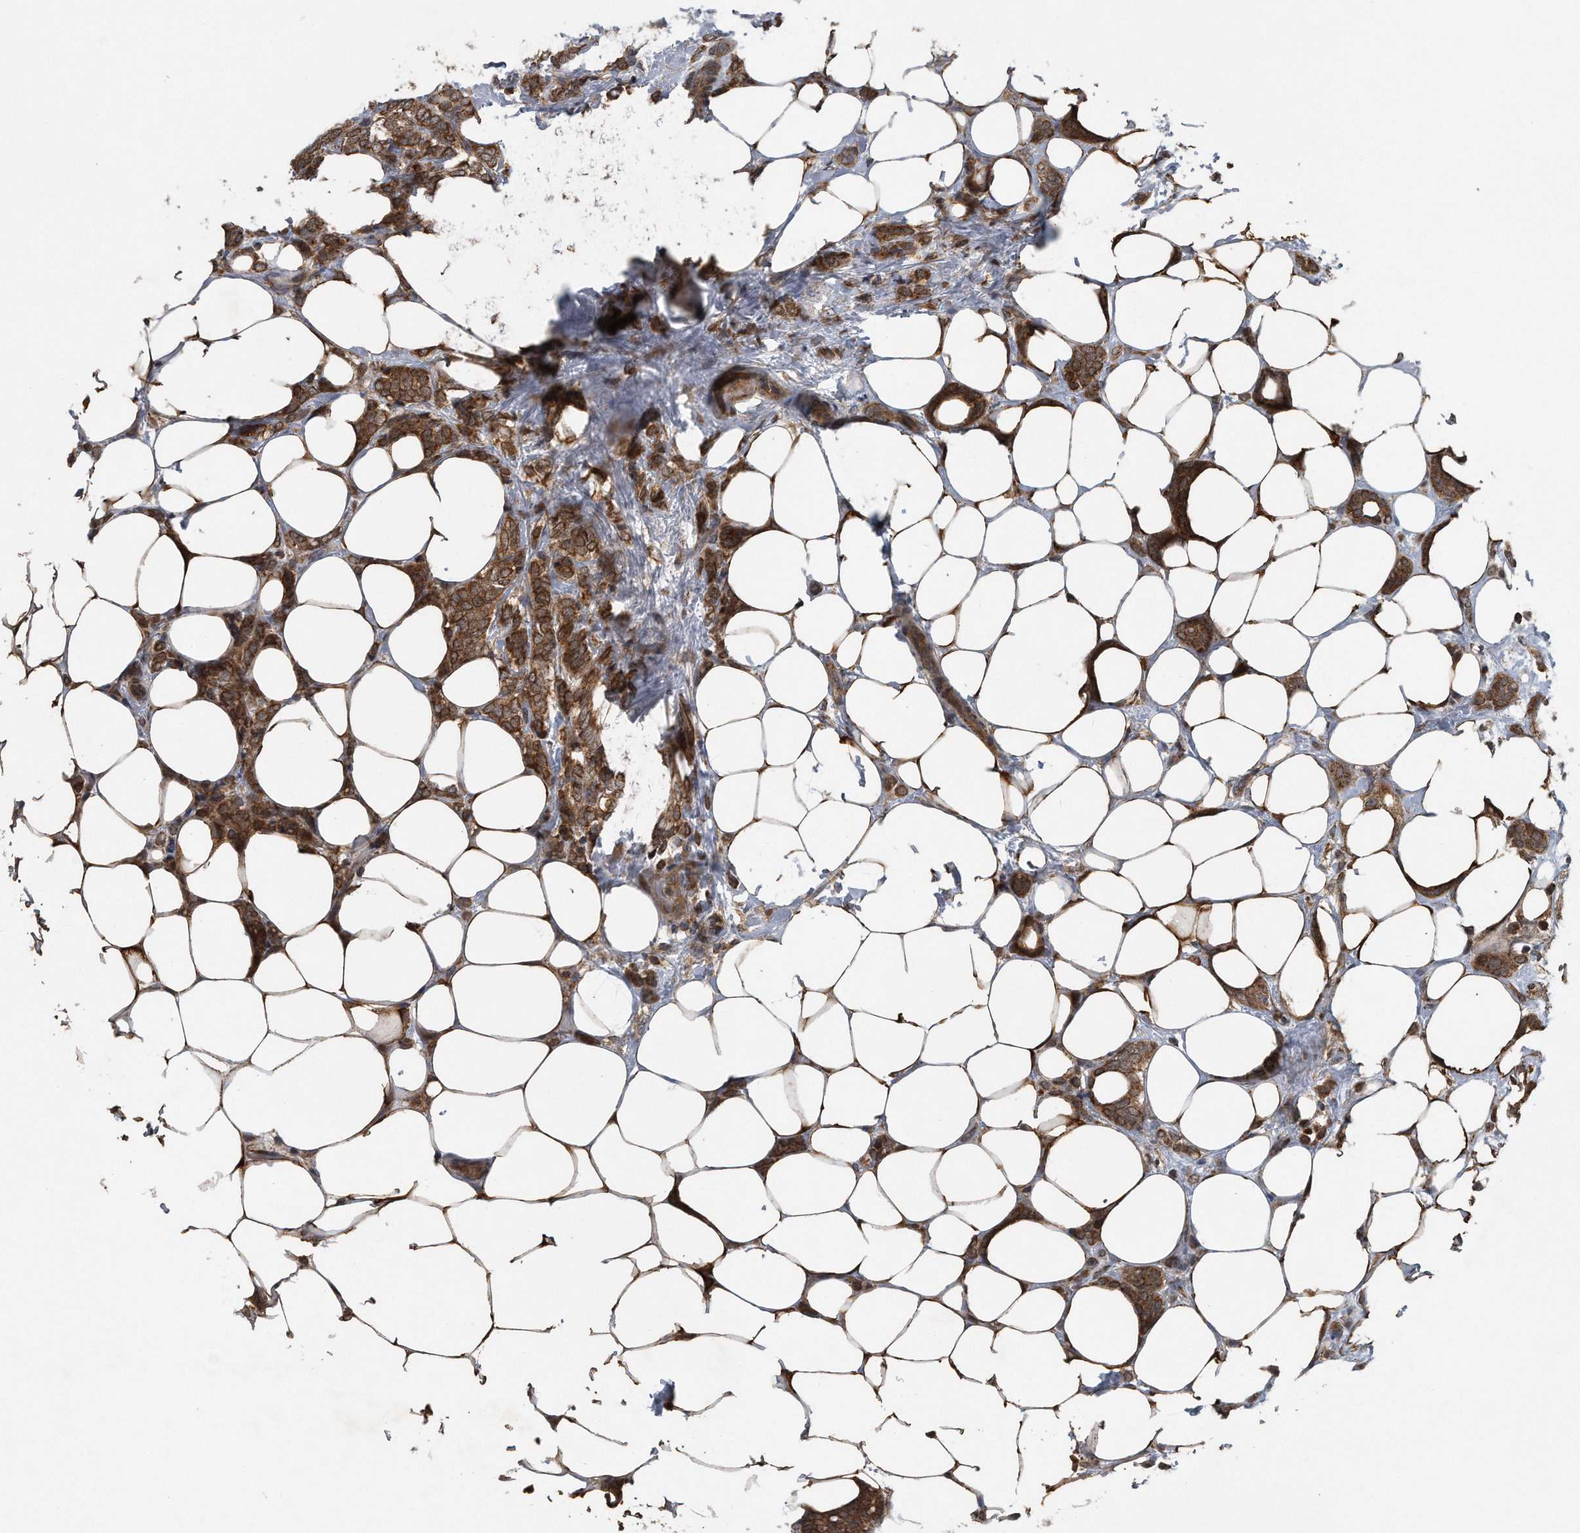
{"staining": {"intensity": "strong", "quantity": ">75%", "location": "cytoplasmic/membranous"}, "tissue": "breast cancer", "cell_type": "Tumor cells", "image_type": "cancer", "snomed": [{"axis": "morphology", "description": "Lobular carcinoma"}, {"axis": "topography", "description": "Breast"}], "caption": "Immunohistochemistry histopathology image of neoplastic tissue: human lobular carcinoma (breast) stained using immunohistochemistry (IHC) displays high levels of strong protein expression localized specifically in the cytoplasmic/membranous of tumor cells, appearing as a cytoplasmic/membranous brown color.", "gene": "ALPK2", "patient": {"sex": "female", "age": 50}}